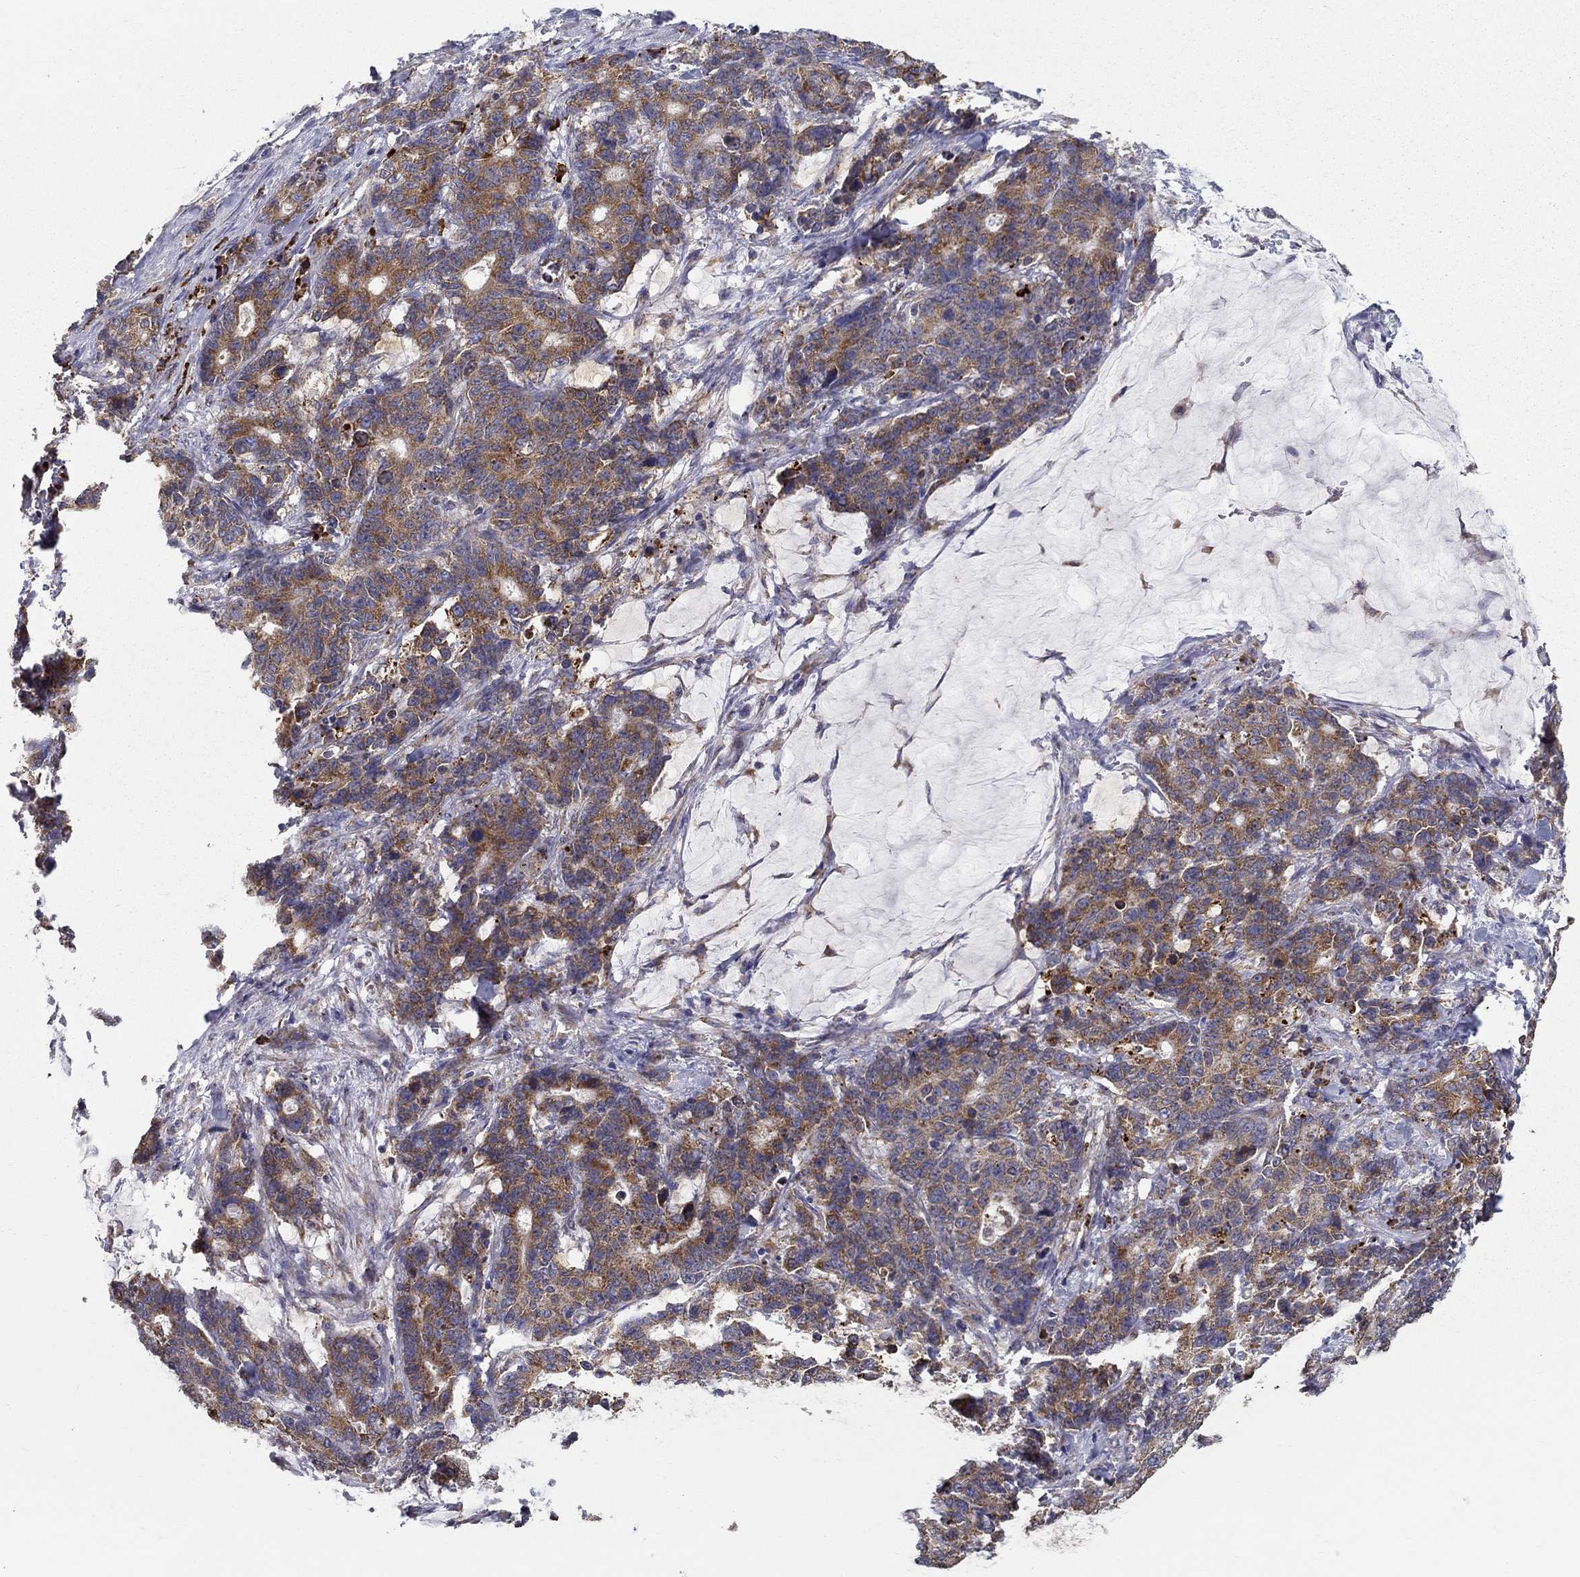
{"staining": {"intensity": "moderate", "quantity": ">75%", "location": "cytoplasmic/membranous"}, "tissue": "stomach cancer", "cell_type": "Tumor cells", "image_type": "cancer", "snomed": [{"axis": "morphology", "description": "Normal tissue, NOS"}, {"axis": "morphology", "description": "Adenocarcinoma, NOS"}, {"axis": "topography", "description": "Stomach"}], "caption": "This is a micrograph of immunohistochemistry (IHC) staining of adenocarcinoma (stomach), which shows moderate staining in the cytoplasmic/membranous of tumor cells.", "gene": "PRDX4", "patient": {"sex": "female", "age": 64}}